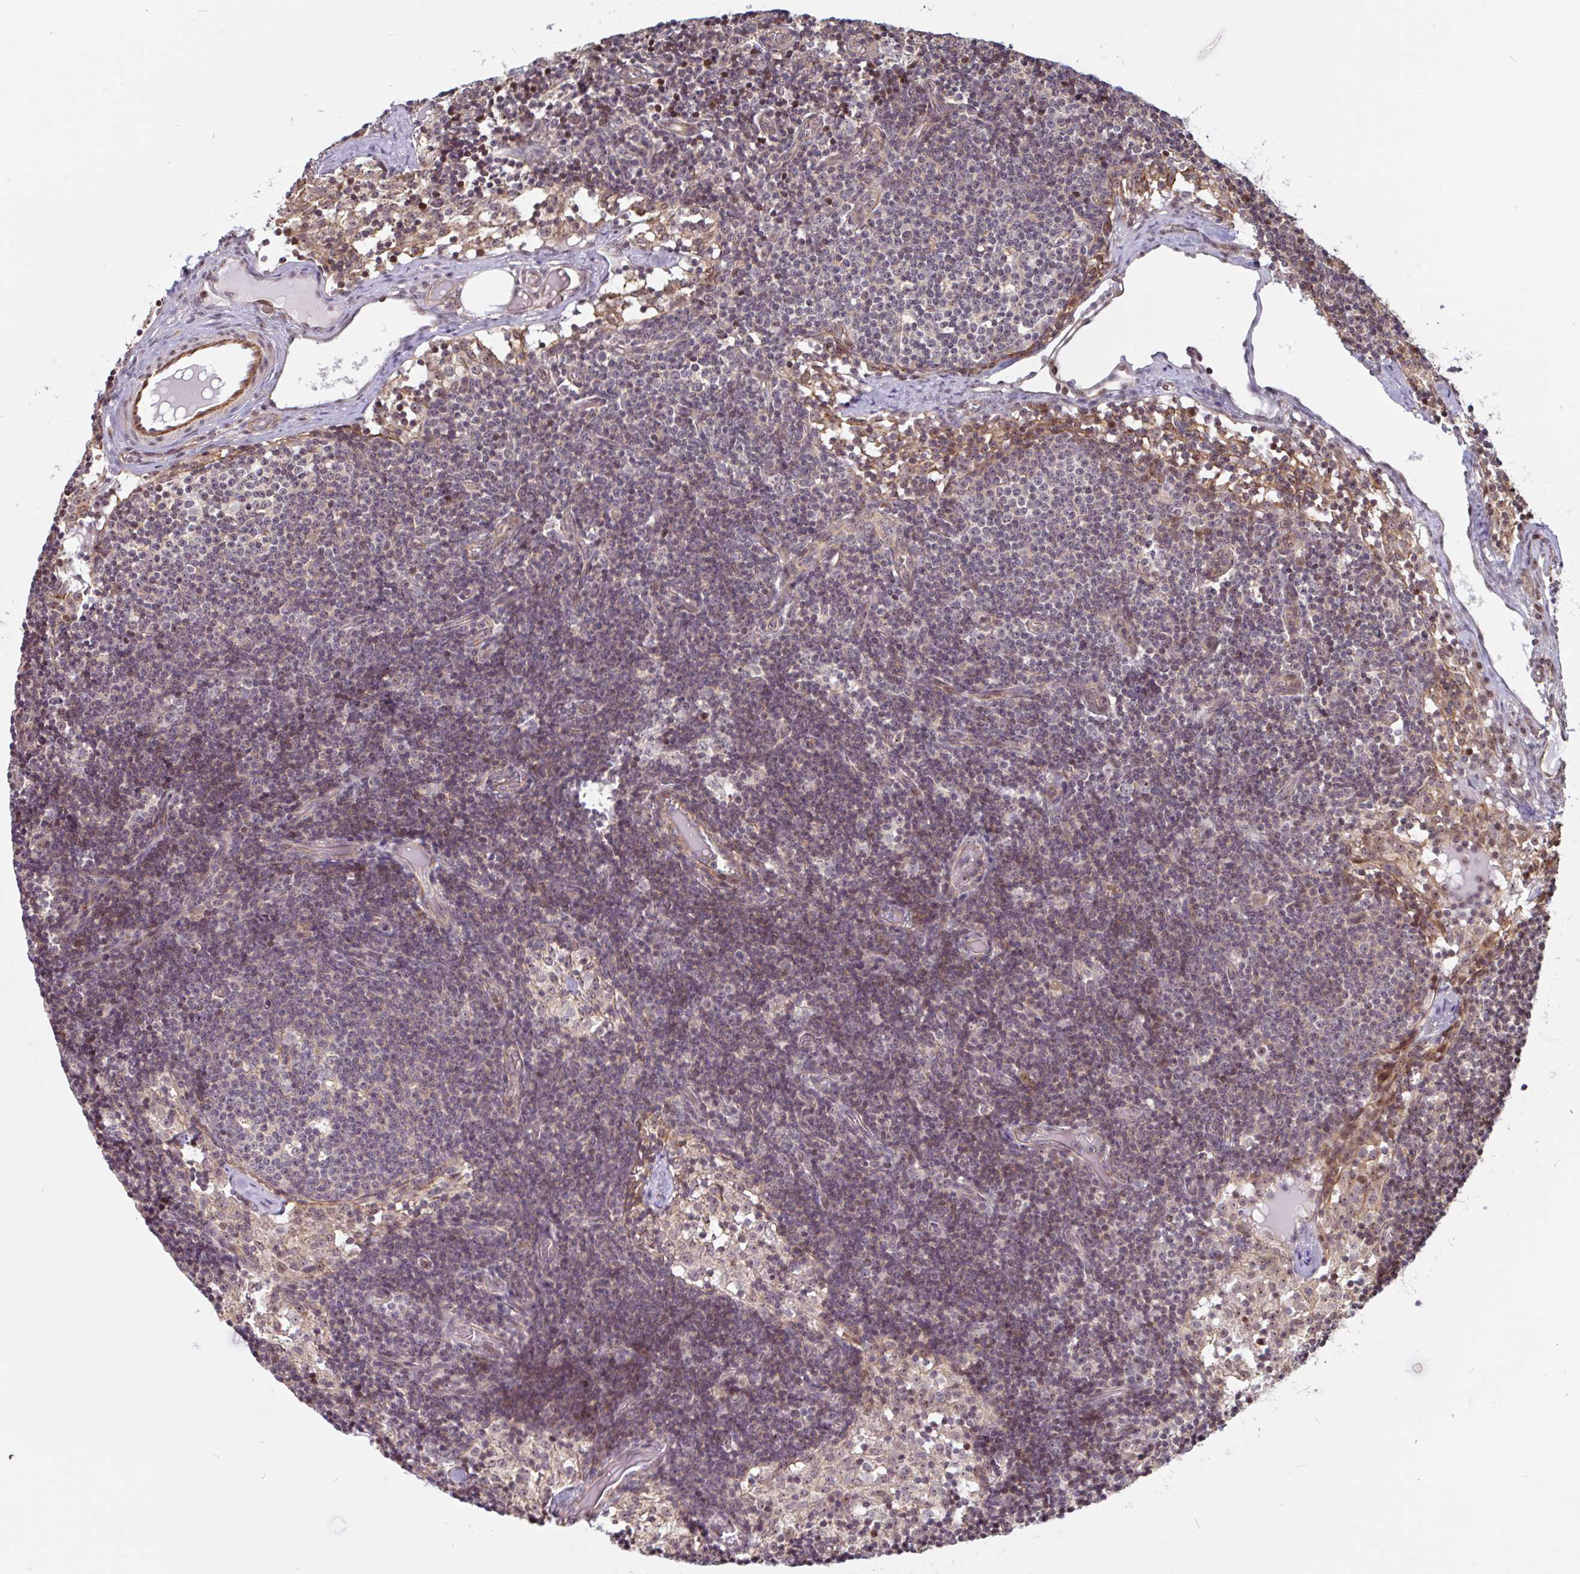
{"staining": {"intensity": "moderate", "quantity": "<25%", "location": "nuclear"}, "tissue": "lymph node", "cell_type": "Germinal center cells", "image_type": "normal", "snomed": [{"axis": "morphology", "description": "Normal tissue, NOS"}, {"axis": "topography", "description": "Lymph node"}], "caption": "Protein staining demonstrates moderate nuclear expression in approximately <25% of germinal center cells in benign lymph node.", "gene": "ZNF689", "patient": {"sex": "female", "age": 31}}